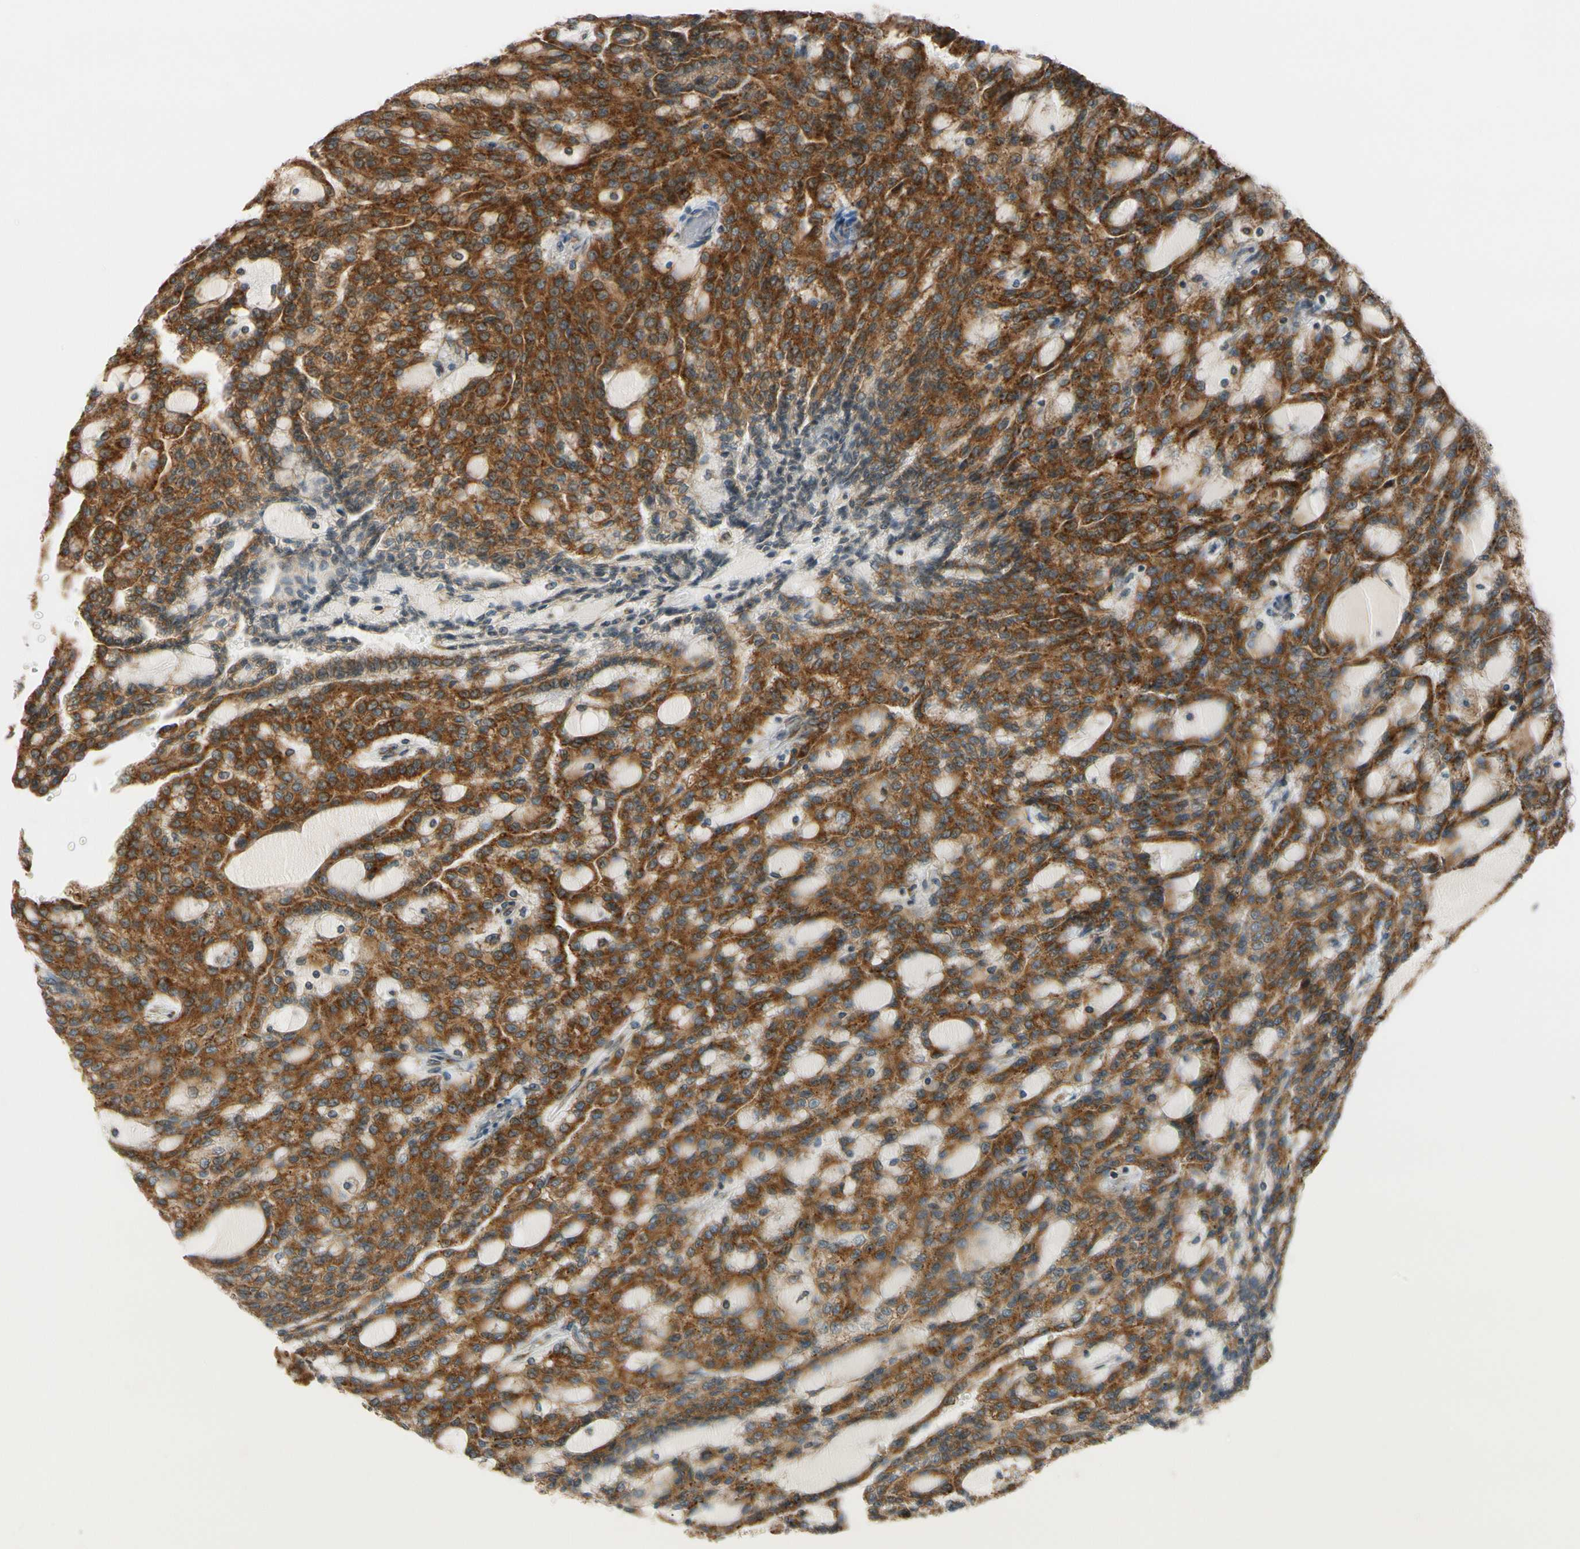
{"staining": {"intensity": "strong", "quantity": ">75%", "location": "cytoplasmic/membranous"}, "tissue": "renal cancer", "cell_type": "Tumor cells", "image_type": "cancer", "snomed": [{"axis": "morphology", "description": "Adenocarcinoma, NOS"}, {"axis": "topography", "description": "Kidney"}], "caption": "An immunohistochemistry photomicrograph of neoplastic tissue is shown. Protein staining in brown highlights strong cytoplasmic/membranous positivity in renal adenocarcinoma within tumor cells. (DAB (3,3'-diaminobenzidine) IHC, brown staining for protein, blue staining for nuclei).", "gene": "RPN2", "patient": {"sex": "male", "age": 63}}